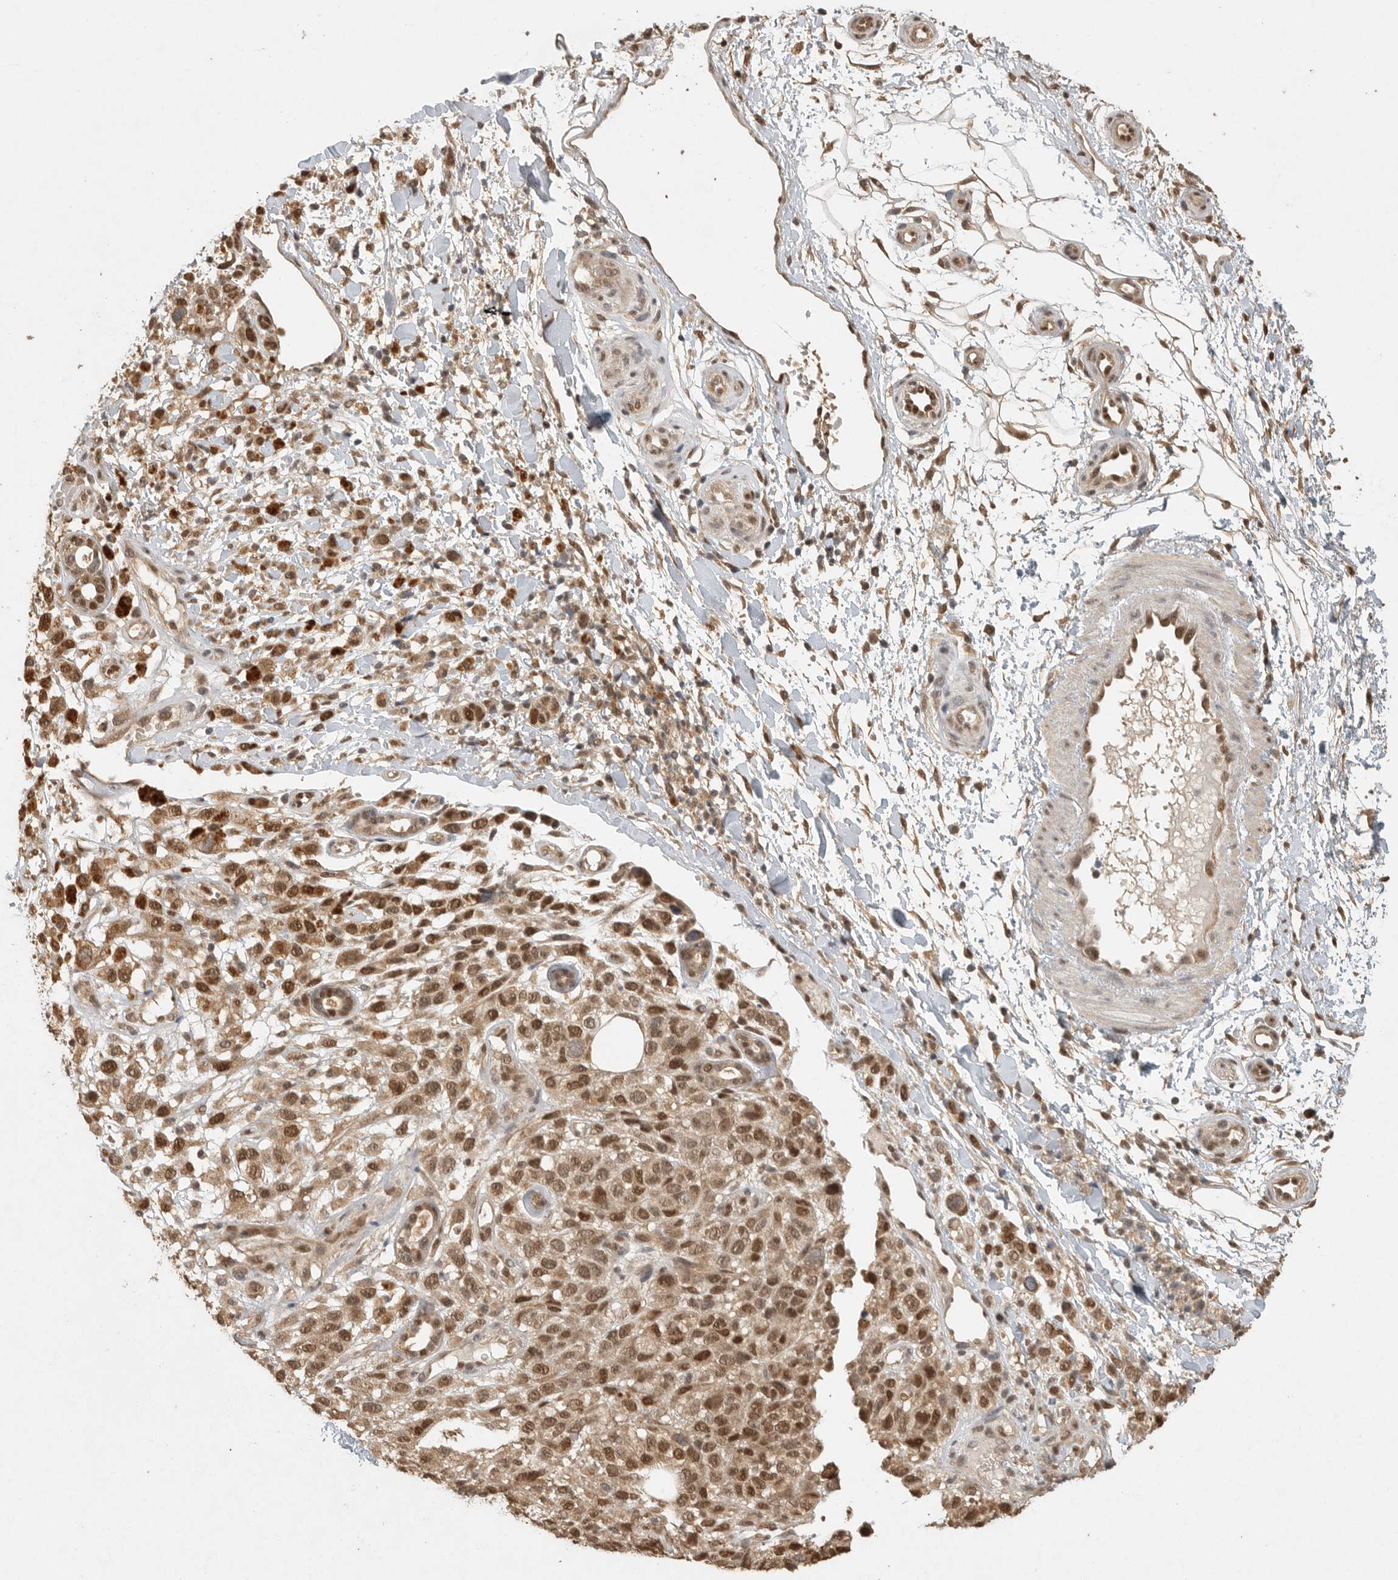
{"staining": {"intensity": "strong", "quantity": ">75%", "location": "cytoplasmic/membranous,nuclear"}, "tissue": "melanoma", "cell_type": "Tumor cells", "image_type": "cancer", "snomed": [{"axis": "morphology", "description": "Malignant melanoma, Metastatic site"}, {"axis": "topography", "description": "Skin"}], "caption": "Immunohistochemistry of malignant melanoma (metastatic site) shows high levels of strong cytoplasmic/membranous and nuclear expression in approximately >75% of tumor cells. (Brightfield microscopy of DAB IHC at high magnification).", "gene": "DFFA", "patient": {"sex": "female", "age": 72}}